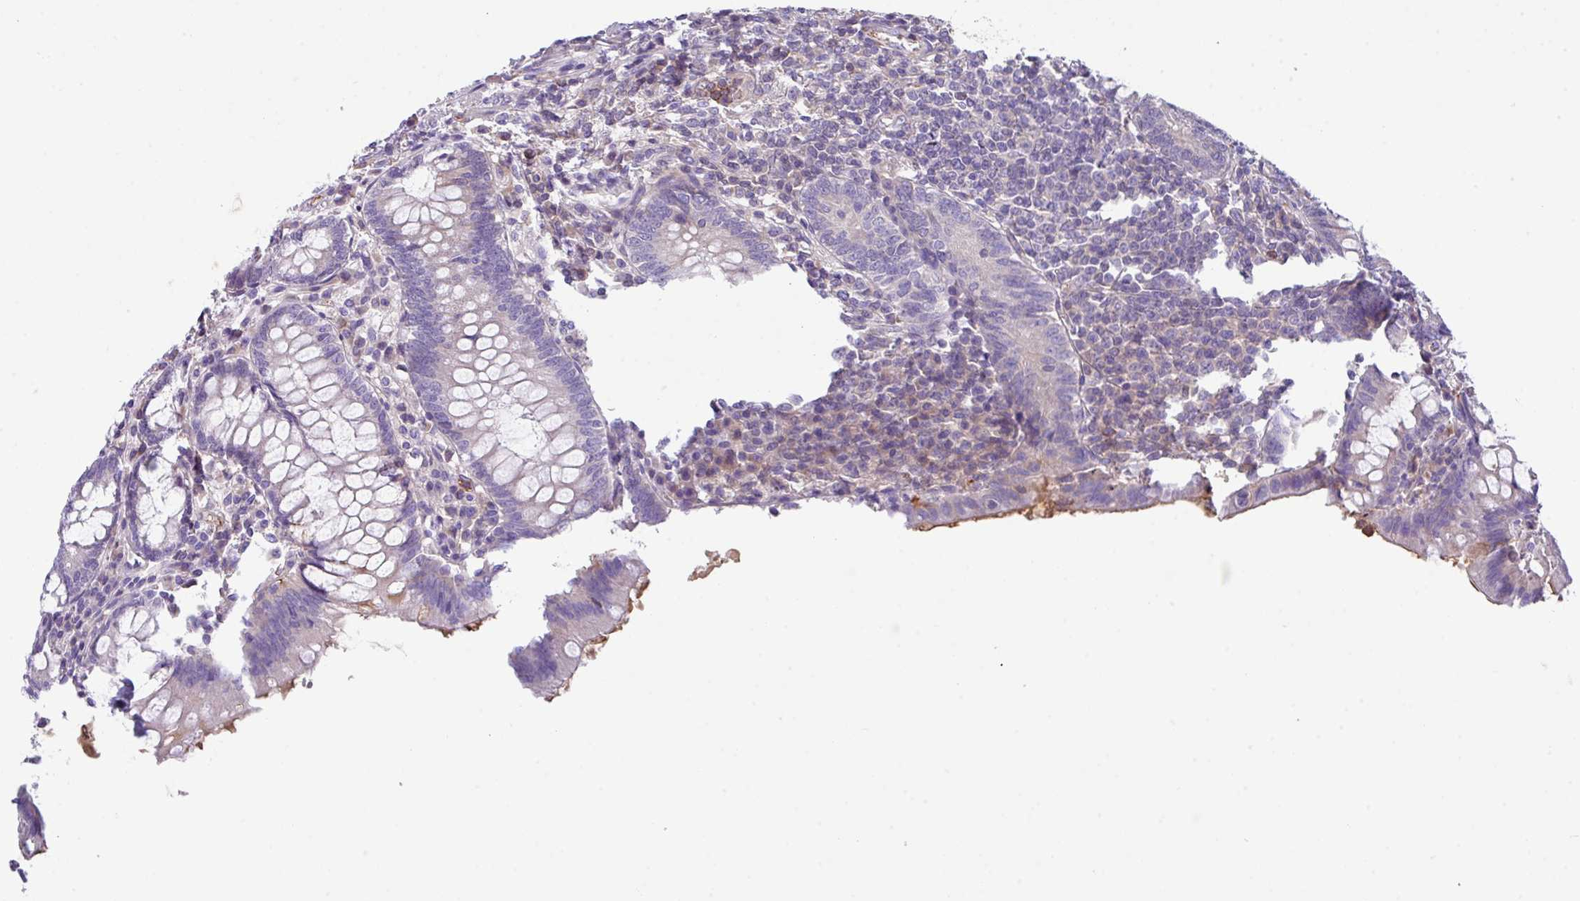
{"staining": {"intensity": "negative", "quantity": "none", "location": "none"}, "tissue": "appendix", "cell_type": "Glandular cells", "image_type": "normal", "snomed": [{"axis": "morphology", "description": "Normal tissue, NOS"}, {"axis": "topography", "description": "Appendix"}], "caption": "This is an IHC photomicrograph of unremarkable human appendix. There is no expression in glandular cells.", "gene": "DNAL1", "patient": {"sex": "male", "age": 83}}